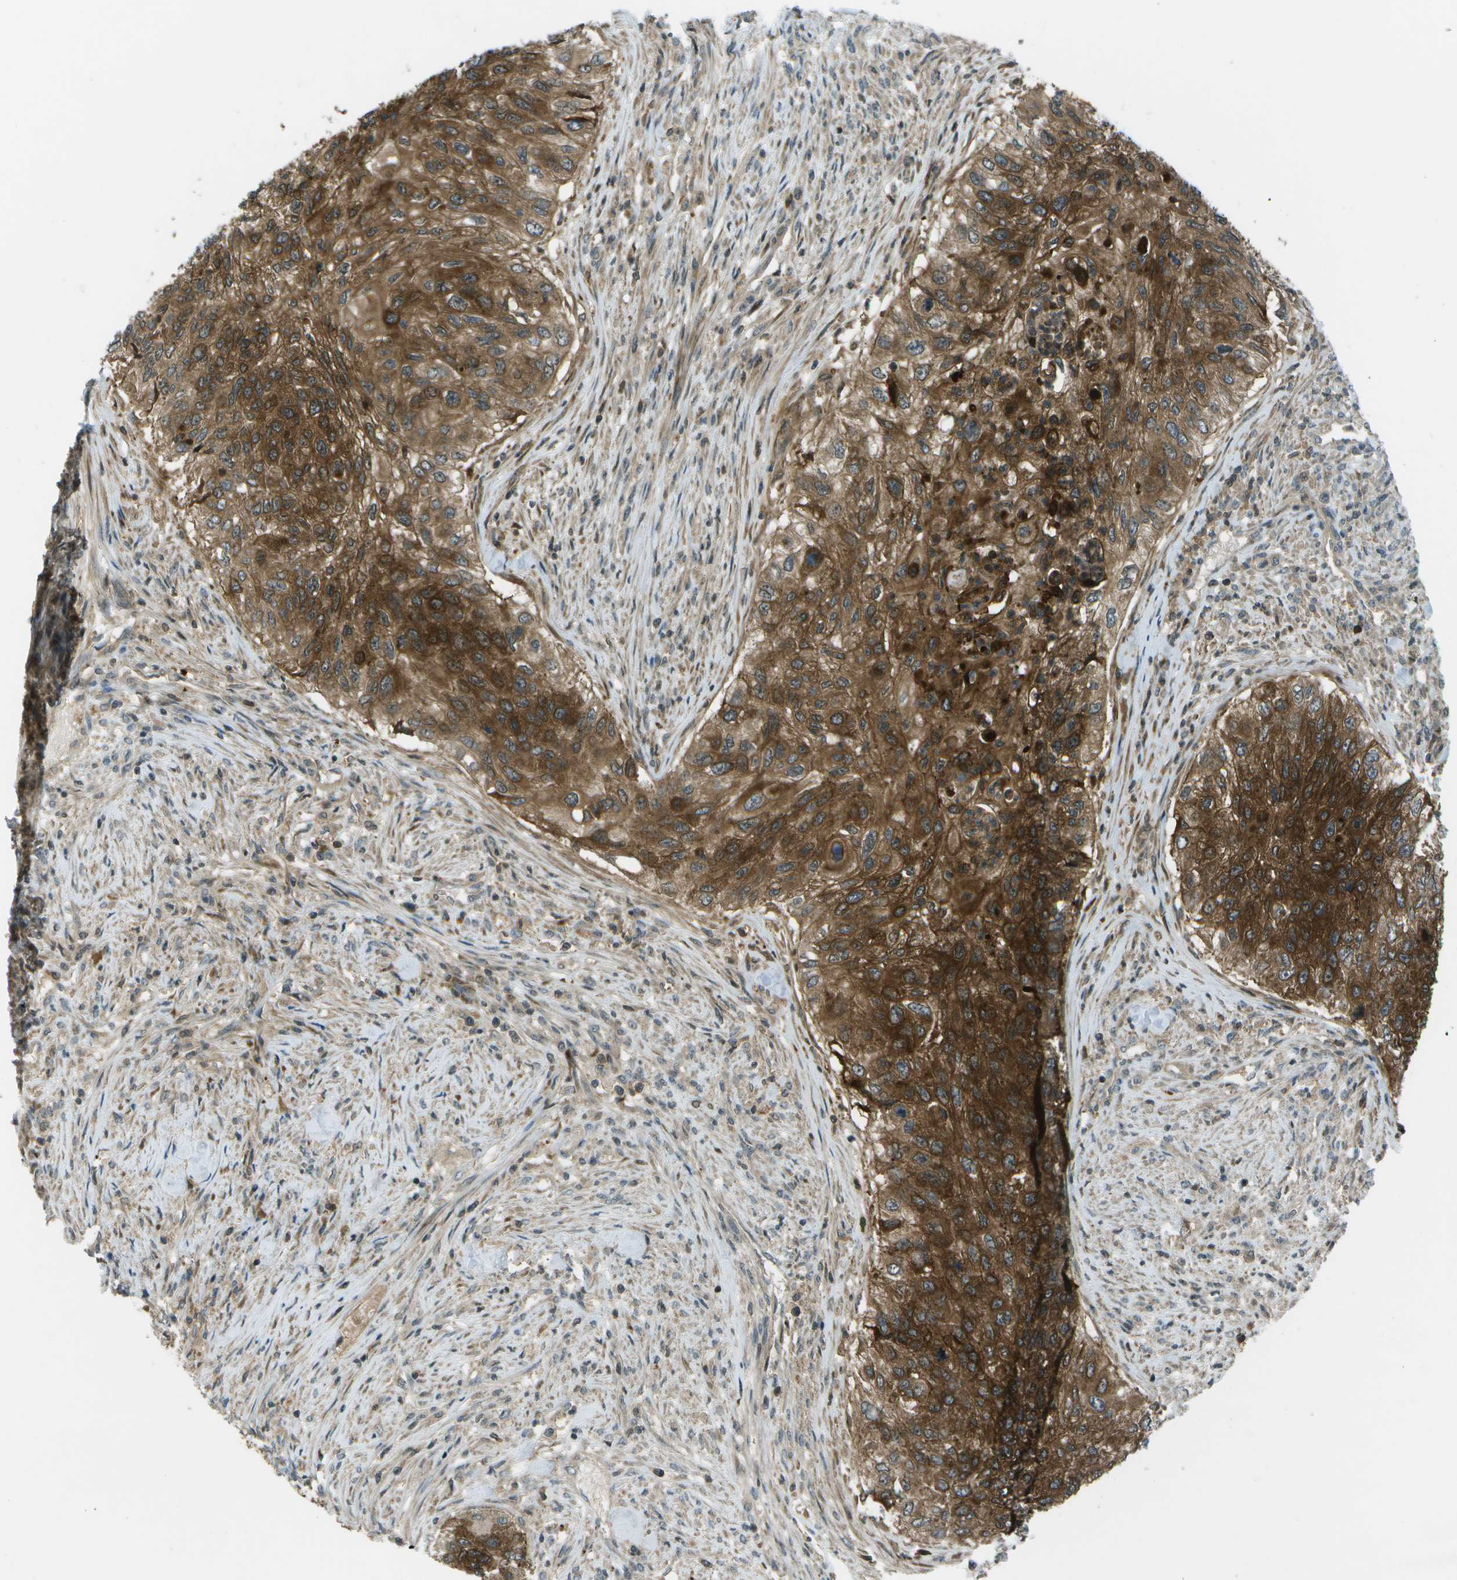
{"staining": {"intensity": "strong", "quantity": ">75%", "location": "cytoplasmic/membranous"}, "tissue": "urothelial cancer", "cell_type": "Tumor cells", "image_type": "cancer", "snomed": [{"axis": "morphology", "description": "Urothelial carcinoma, High grade"}, {"axis": "topography", "description": "Urinary bladder"}], "caption": "Protein analysis of urothelial cancer tissue displays strong cytoplasmic/membranous positivity in approximately >75% of tumor cells.", "gene": "TMEM19", "patient": {"sex": "female", "age": 60}}